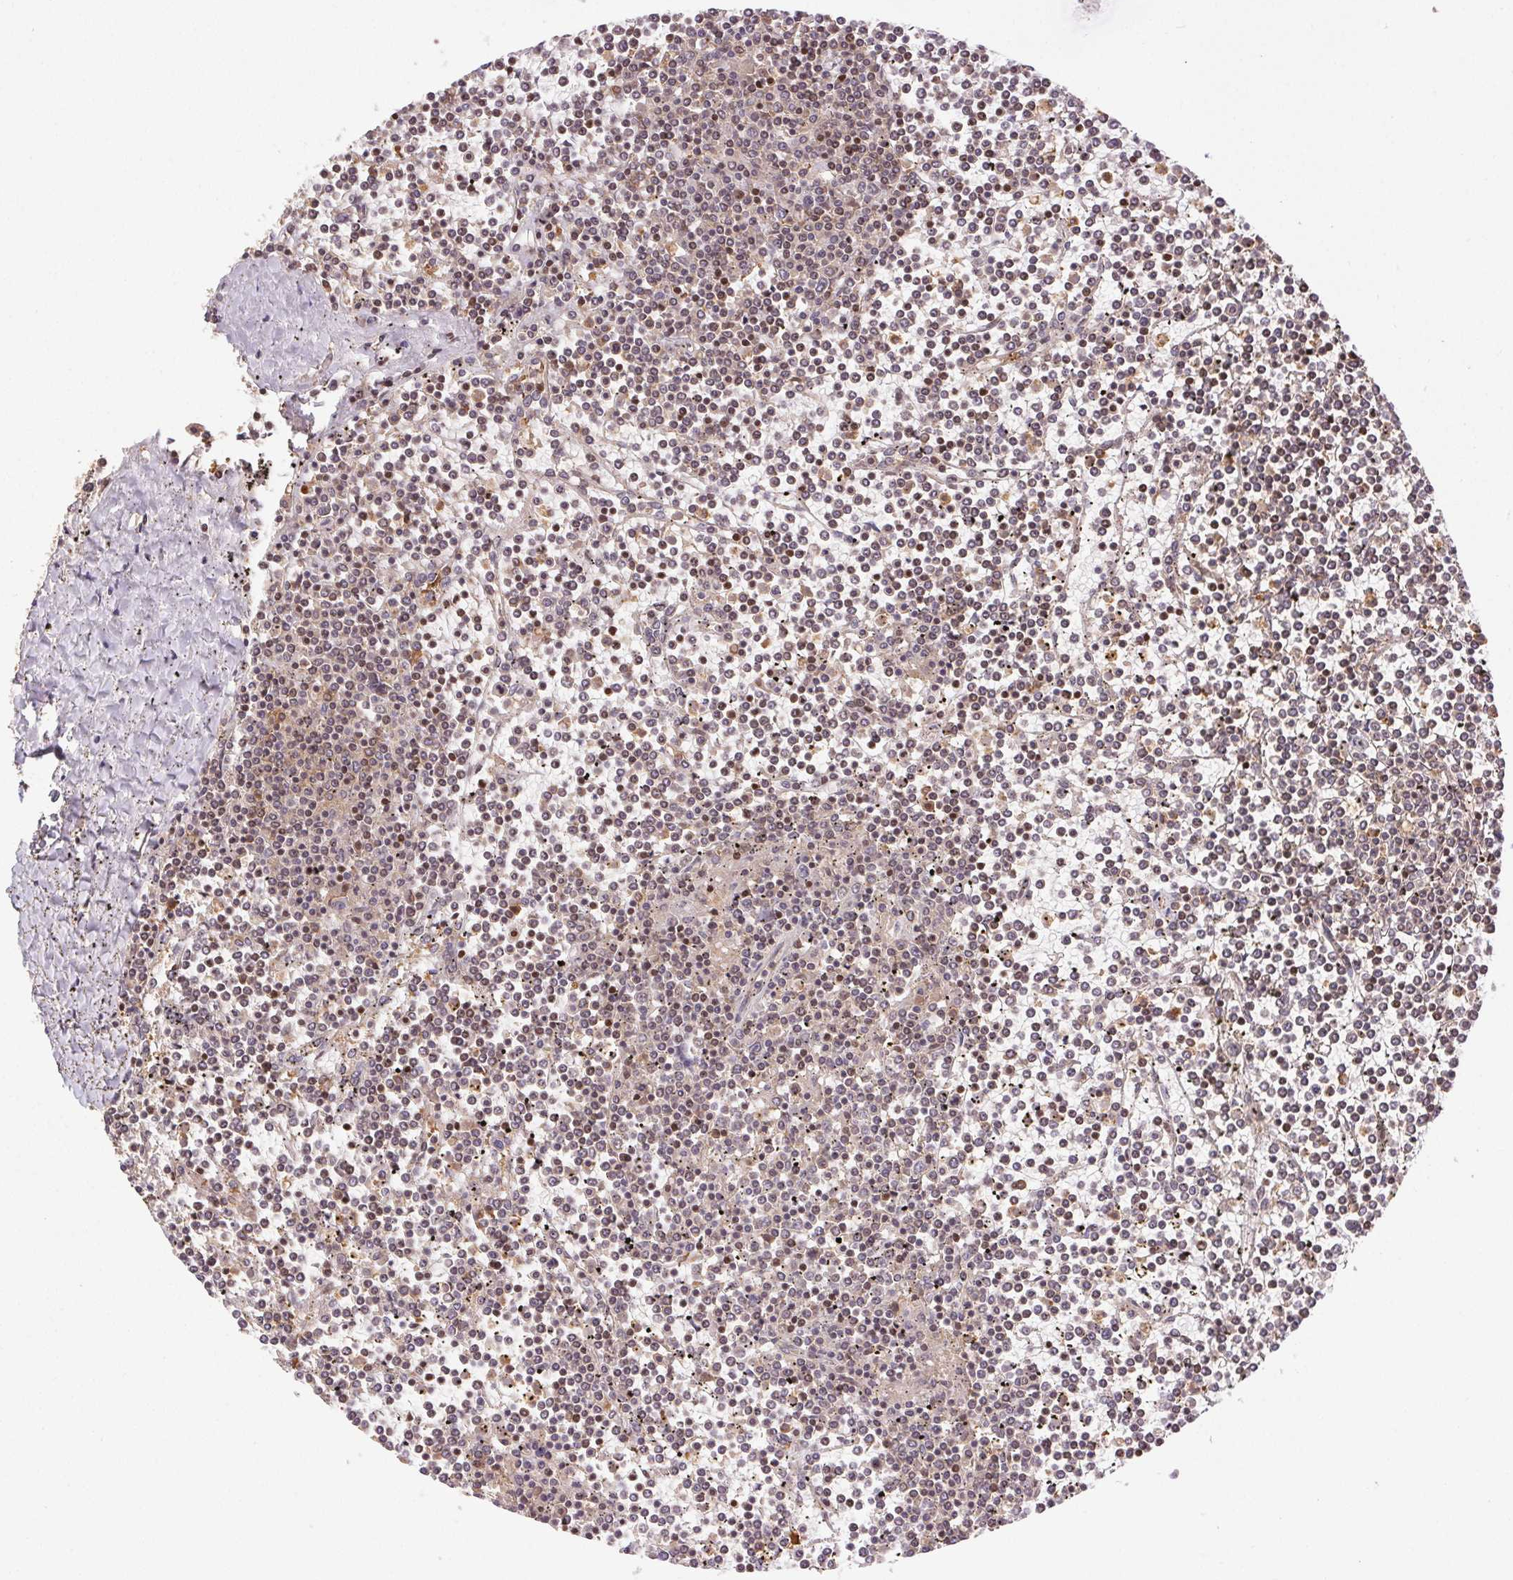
{"staining": {"intensity": "negative", "quantity": "none", "location": "none"}, "tissue": "lymphoma", "cell_type": "Tumor cells", "image_type": "cancer", "snomed": [{"axis": "morphology", "description": "Malignant lymphoma, non-Hodgkin's type, Low grade"}, {"axis": "topography", "description": "Spleen"}], "caption": "Human lymphoma stained for a protein using immunohistochemistry displays no staining in tumor cells.", "gene": "GDI2", "patient": {"sex": "female", "age": 19}}